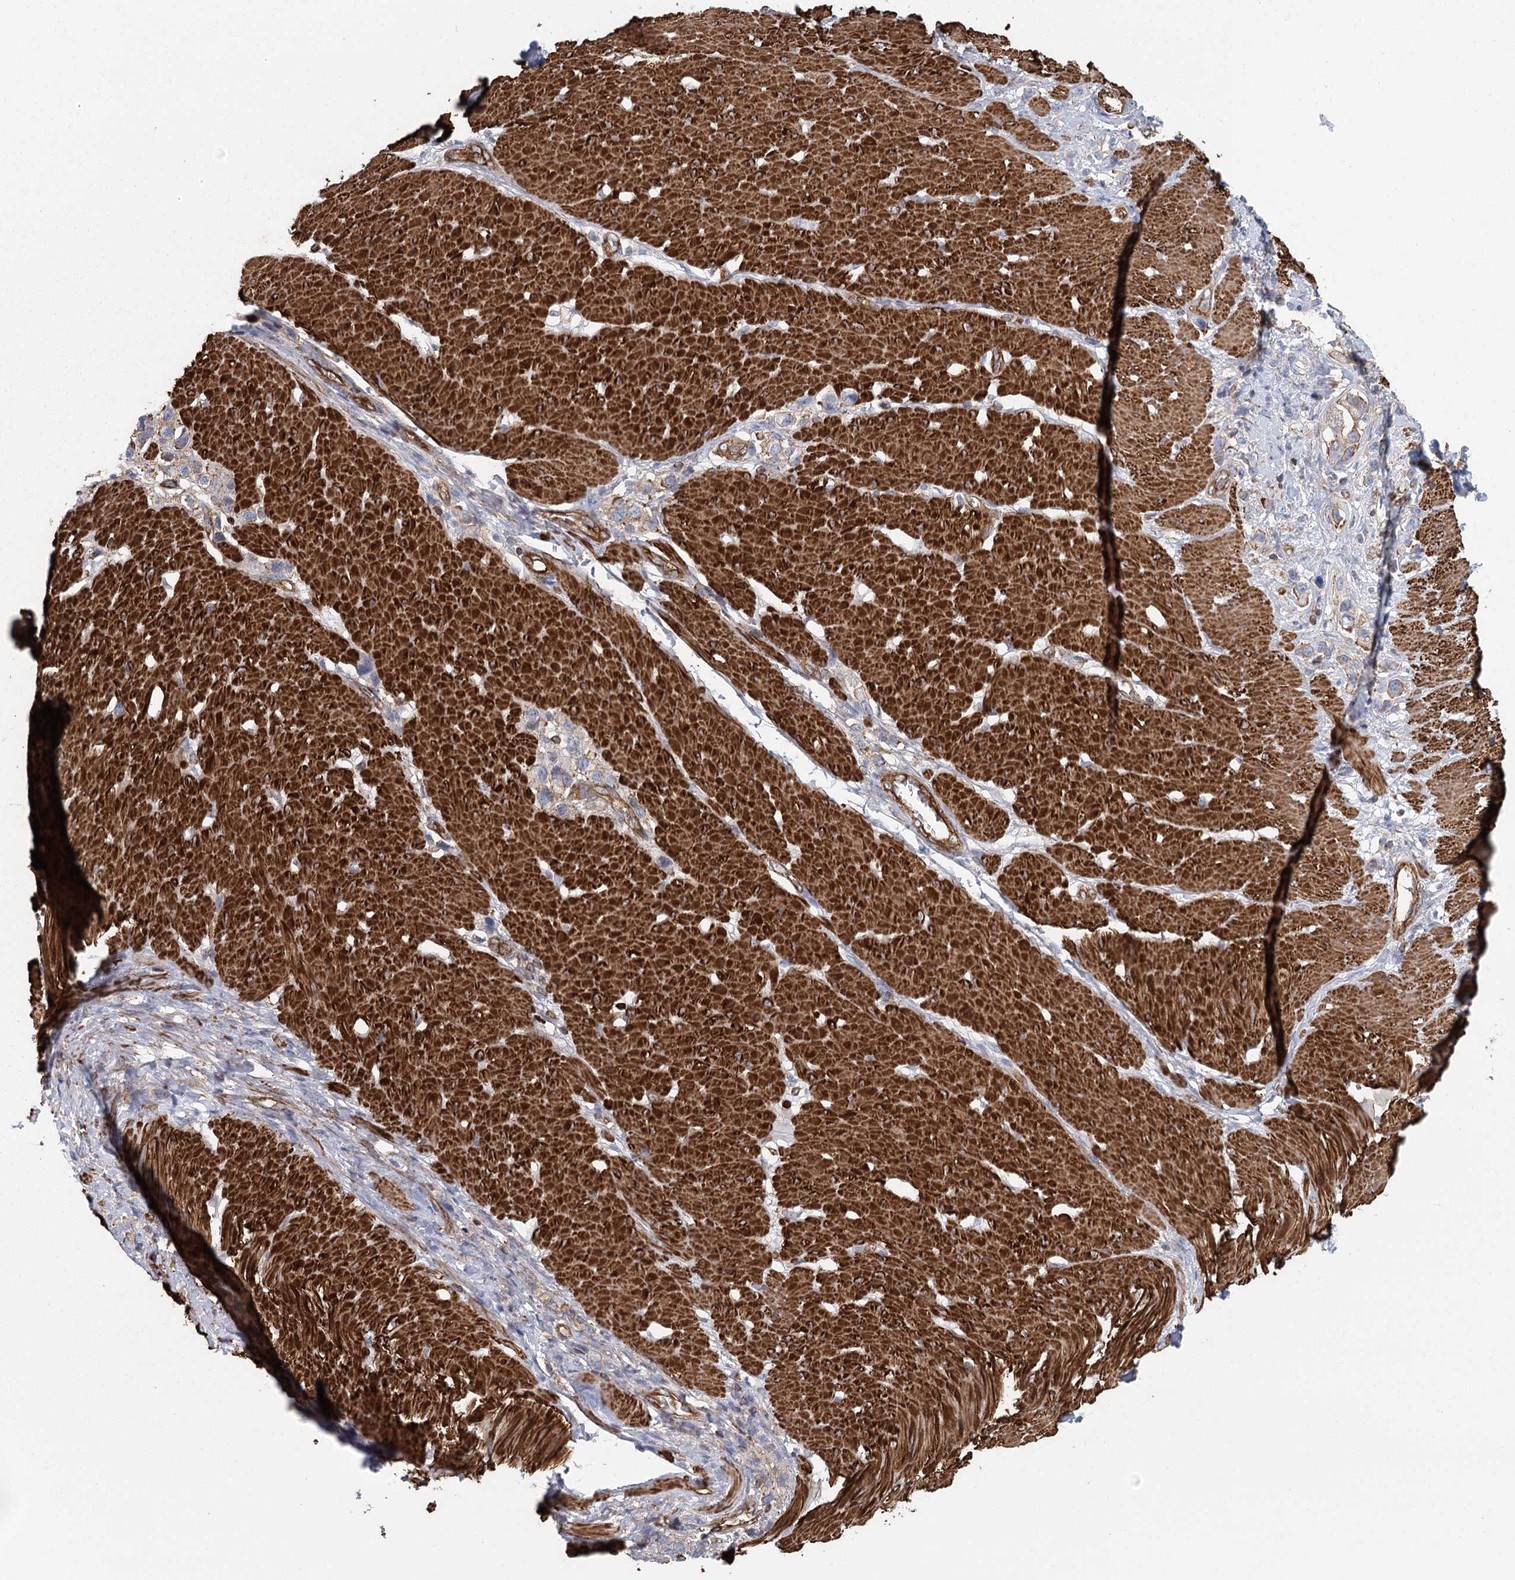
{"staining": {"intensity": "weak", "quantity": "<25%", "location": "cytoplasmic/membranous"}, "tissue": "stomach cancer", "cell_type": "Tumor cells", "image_type": "cancer", "snomed": [{"axis": "morphology", "description": "Normal tissue, NOS"}, {"axis": "morphology", "description": "Adenocarcinoma, NOS"}, {"axis": "topography", "description": "Stomach, upper"}, {"axis": "topography", "description": "Stomach"}], "caption": "Tumor cells show no significant expression in stomach adenocarcinoma.", "gene": "IFT46", "patient": {"sex": "female", "age": 65}}